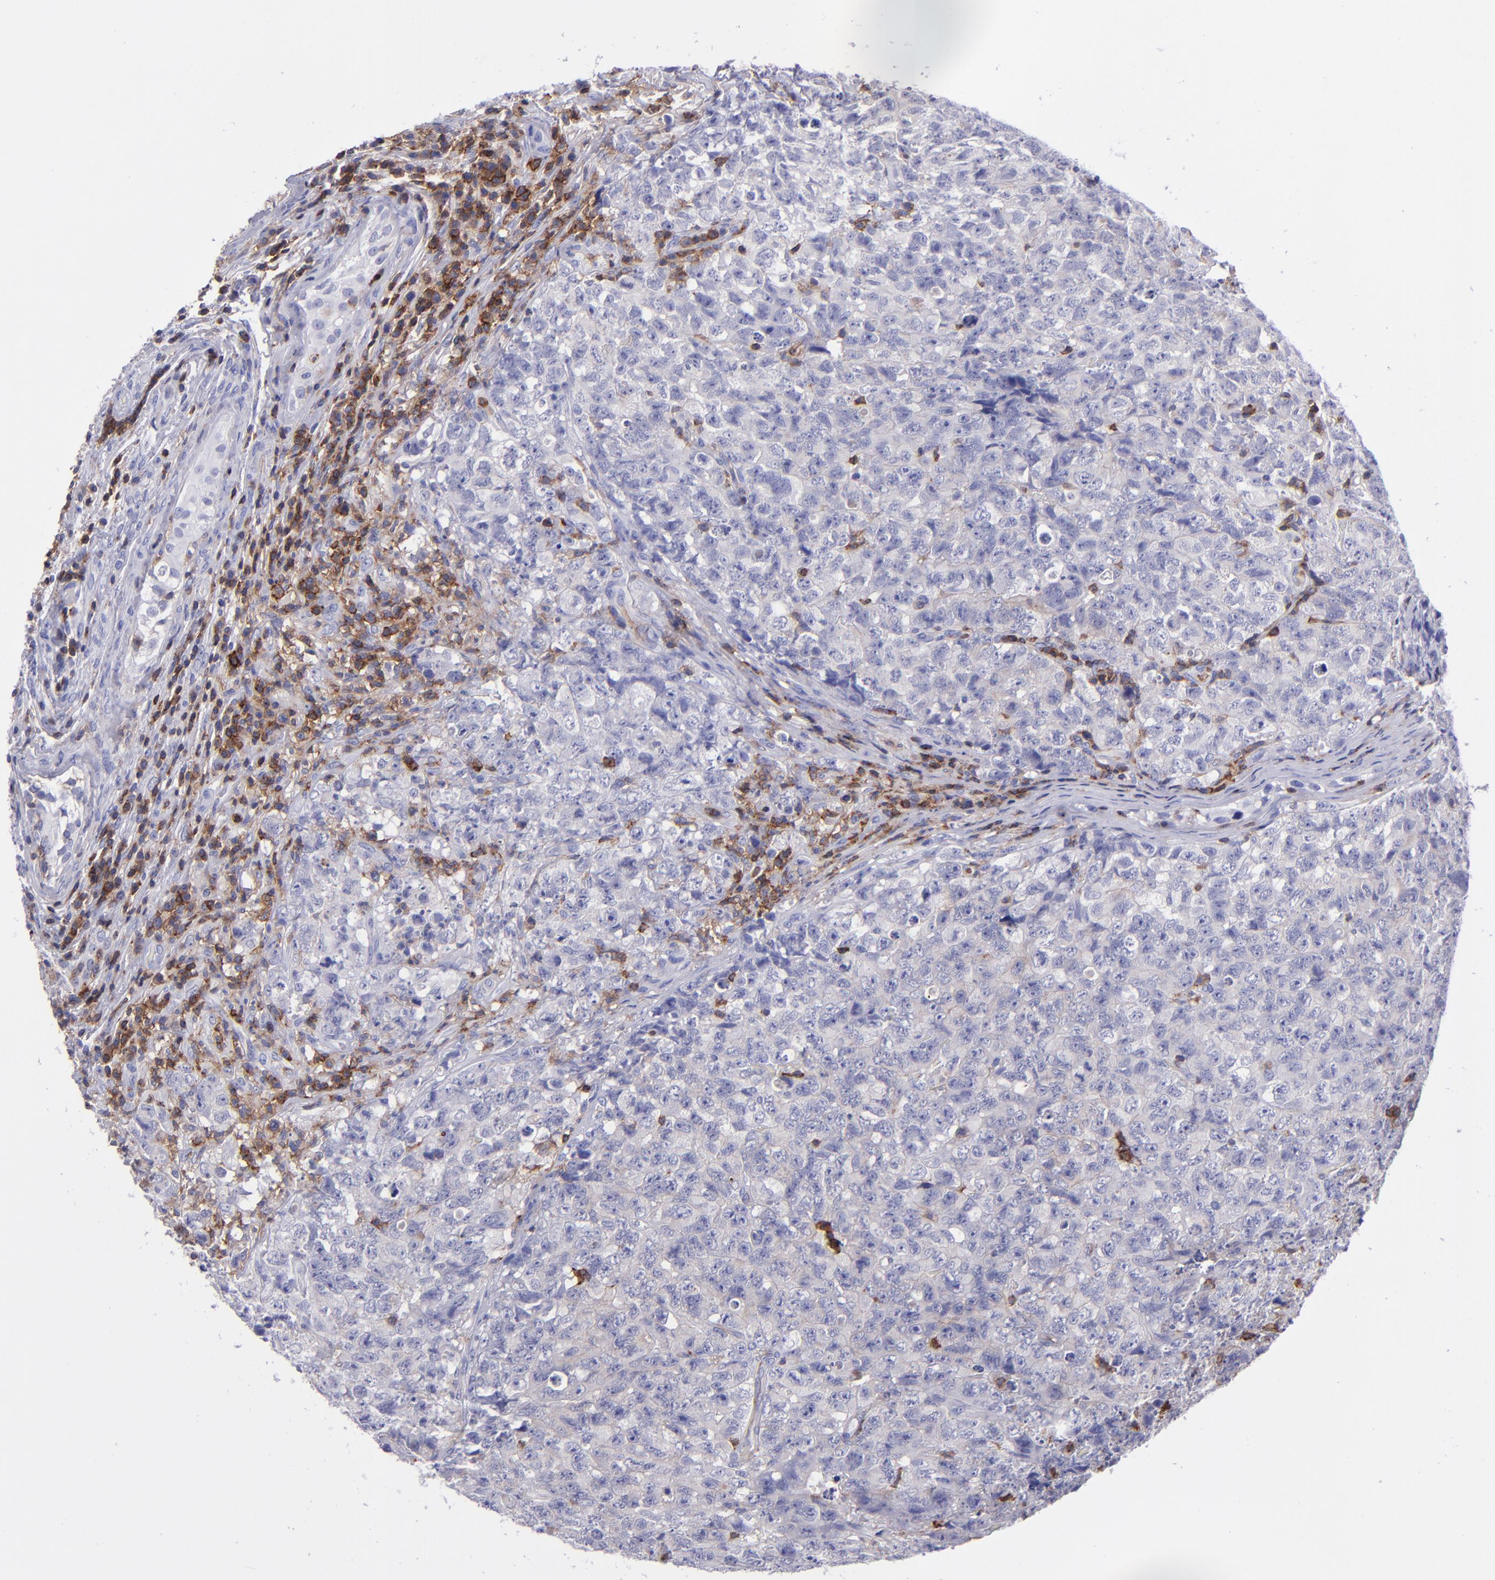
{"staining": {"intensity": "negative", "quantity": "none", "location": "none"}, "tissue": "testis cancer", "cell_type": "Tumor cells", "image_type": "cancer", "snomed": [{"axis": "morphology", "description": "Carcinoma, Embryonal, NOS"}, {"axis": "topography", "description": "Testis"}], "caption": "Human testis cancer (embryonal carcinoma) stained for a protein using immunohistochemistry (IHC) demonstrates no staining in tumor cells.", "gene": "ICAM3", "patient": {"sex": "male", "age": 31}}